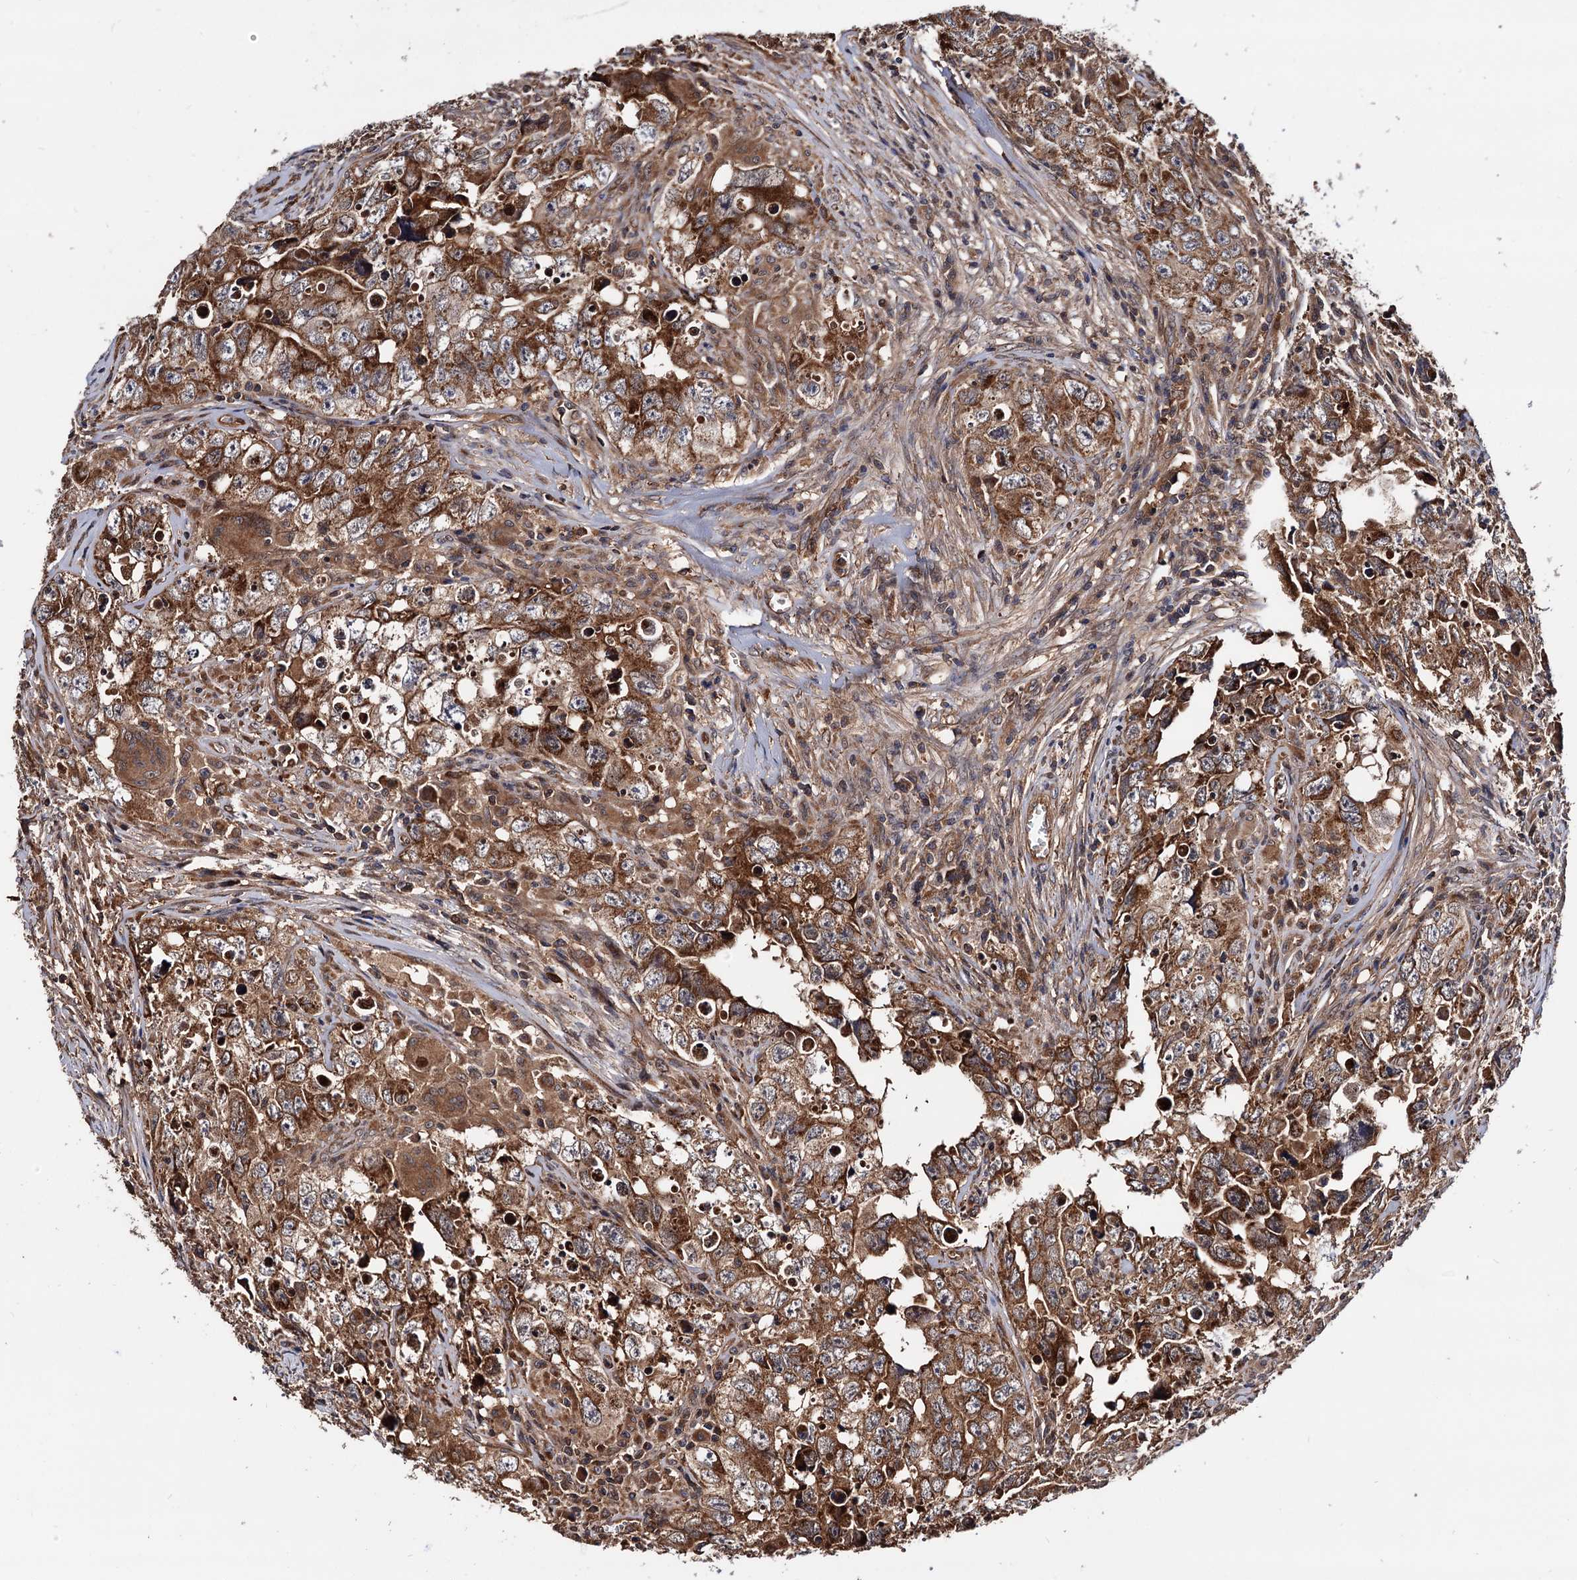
{"staining": {"intensity": "strong", "quantity": ">75%", "location": "cytoplasmic/membranous"}, "tissue": "testis cancer", "cell_type": "Tumor cells", "image_type": "cancer", "snomed": [{"axis": "morphology", "description": "Seminoma, NOS"}, {"axis": "morphology", "description": "Carcinoma, Embryonal, NOS"}, {"axis": "topography", "description": "Testis"}], "caption": "Immunohistochemical staining of embryonal carcinoma (testis) displays high levels of strong cytoplasmic/membranous expression in about >75% of tumor cells.", "gene": "MRPL42", "patient": {"sex": "male", "age": 43}}